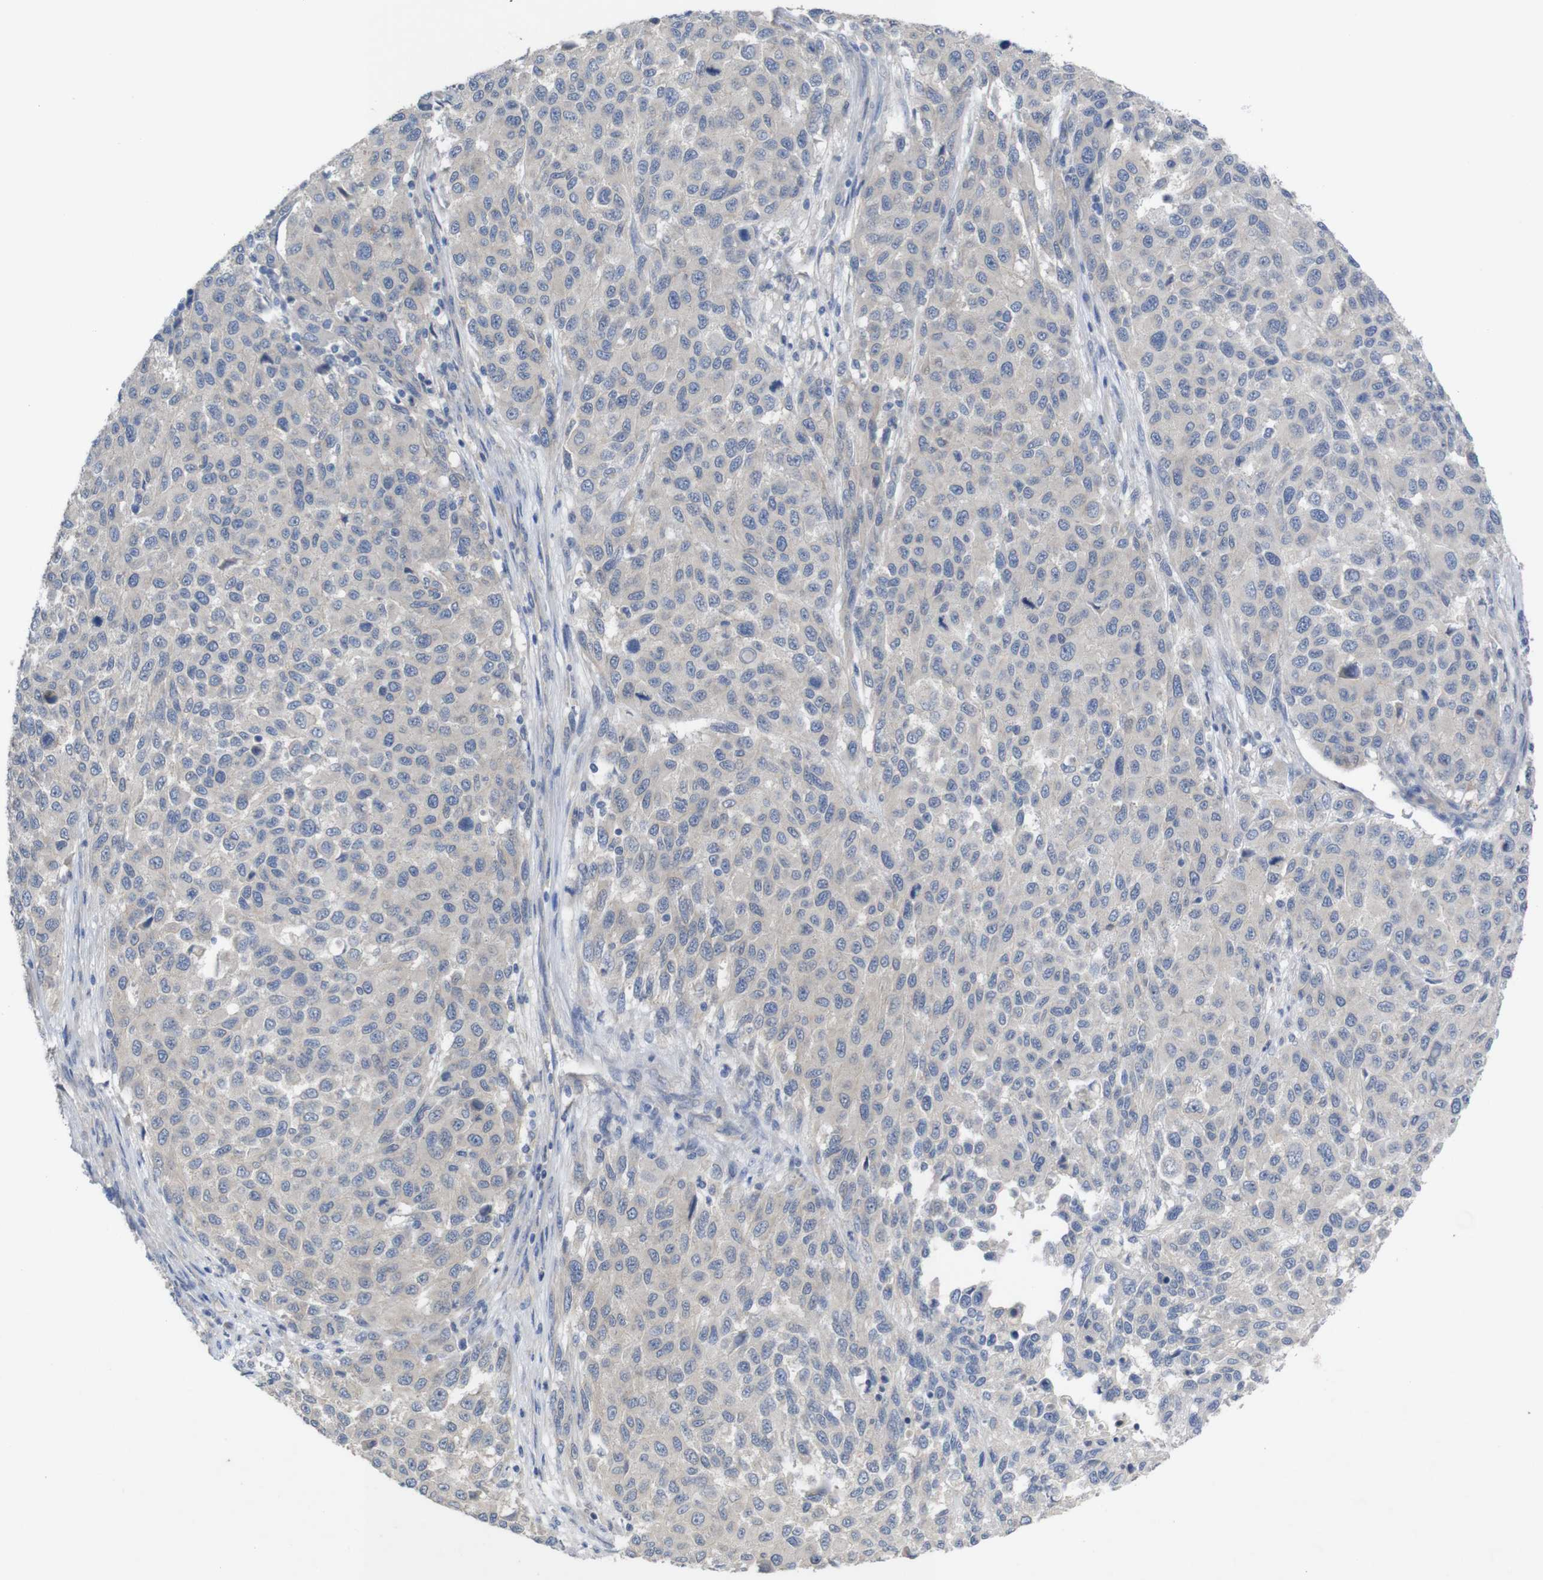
{"staining": {"intensity": "negative", "quantity": "none", "location": "none"}, "tissue": "melanoma", "cell_type": "Tumor cells", "image_type": "cancer", "snomed": [{"axis": "morphology", "description": "Malignant melanoma, Metastatic site"}, {"axis": "topography", "description": "Lymph node"}], "caption": "There is no significant staining in tumor cells of malignant melanoma (metastatic site). (DAB immunohistochemistry with hematoxylin counter stain).", "gene": "KIDINS220", "patient": {"sex": "male", "age": 61}}